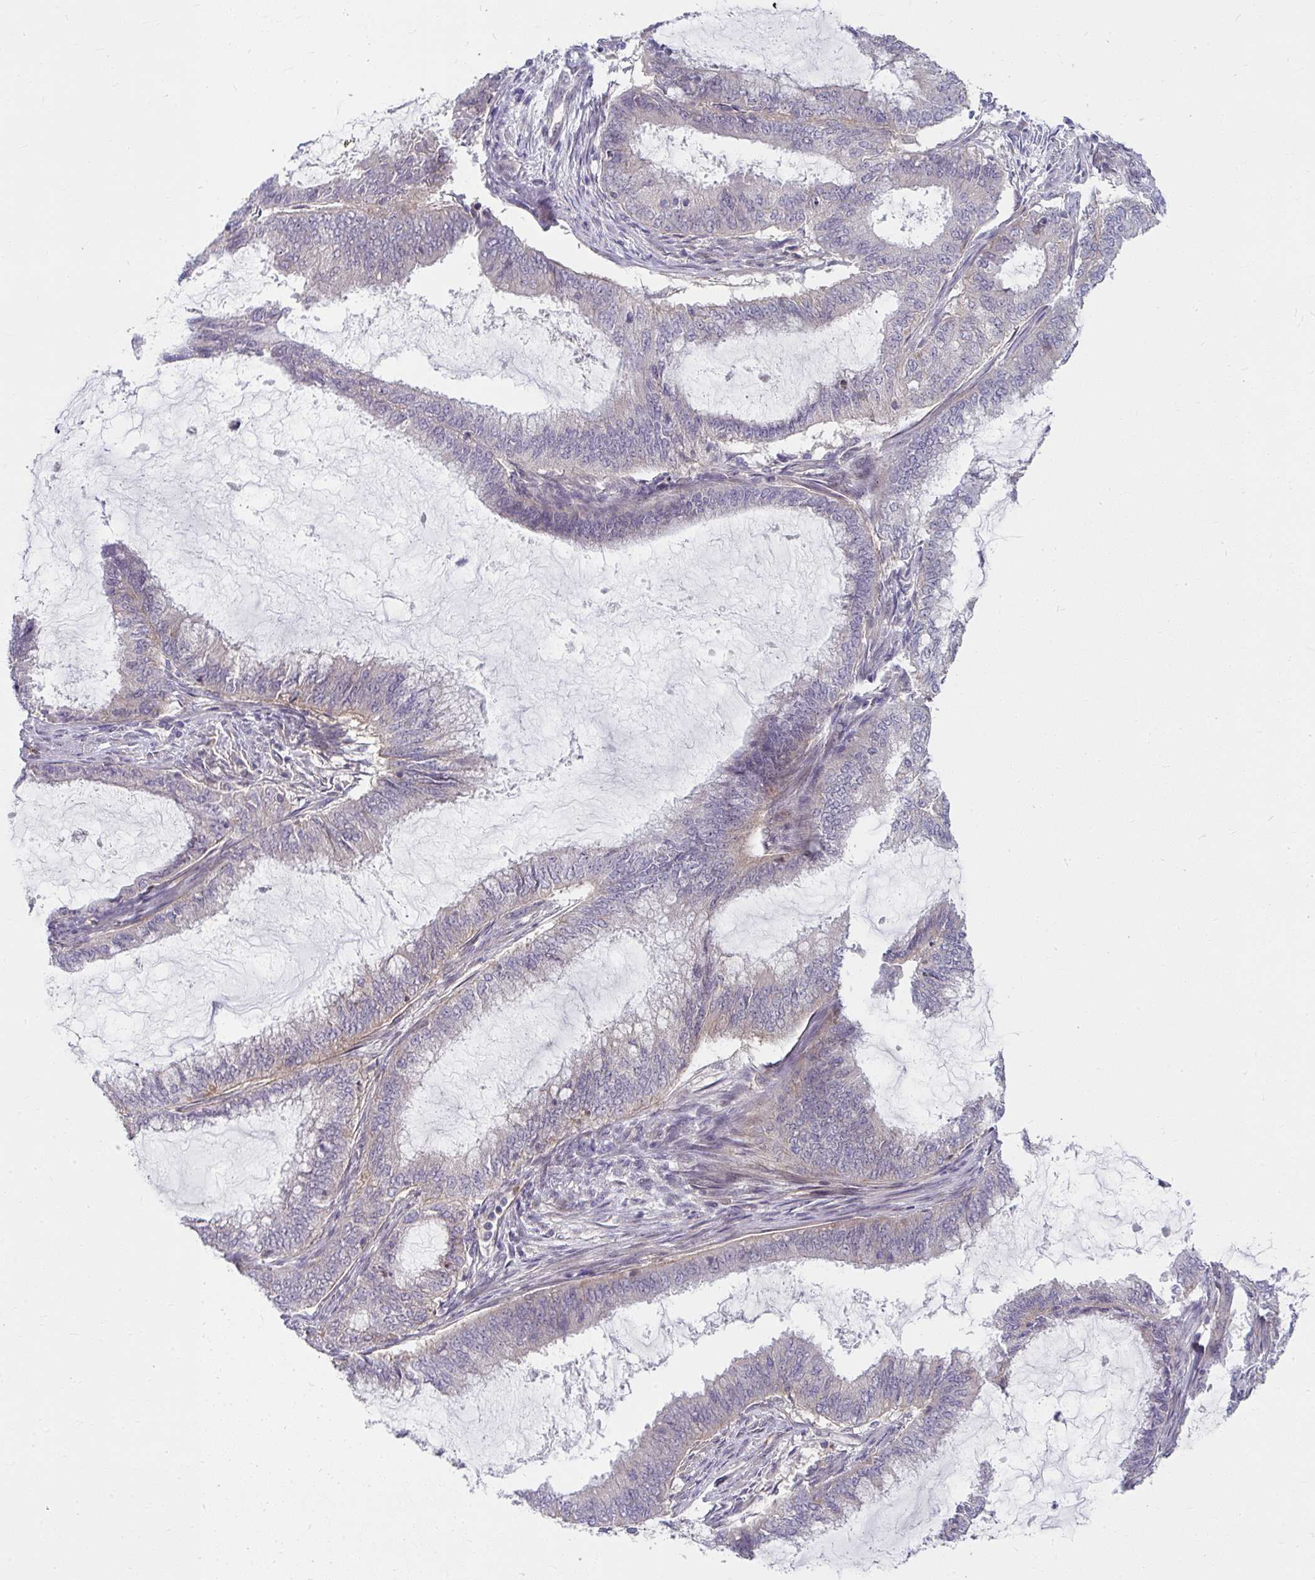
{"staining": {"intensity": "weak", "quantity": "<25%", "location": "cytoplasmic/membranous,nuclear"}, "tissue": "endometrial cancer", "cell_type": "Tumor cells", "image_type": "cancer", "snomed": [{"axis": "morphology", "description": "Adenocarcinoma, NOS"}, {"axis": "topography", "description": "Endometrium"}], "caption": "There is no significant staining in tumor cells of endometrial adenocarcinoma. (Immunohistochemistry, brightfield microscopy, high magnification).", "gene": "MUS81", "patient": {"sex": "female", "age": 51}}